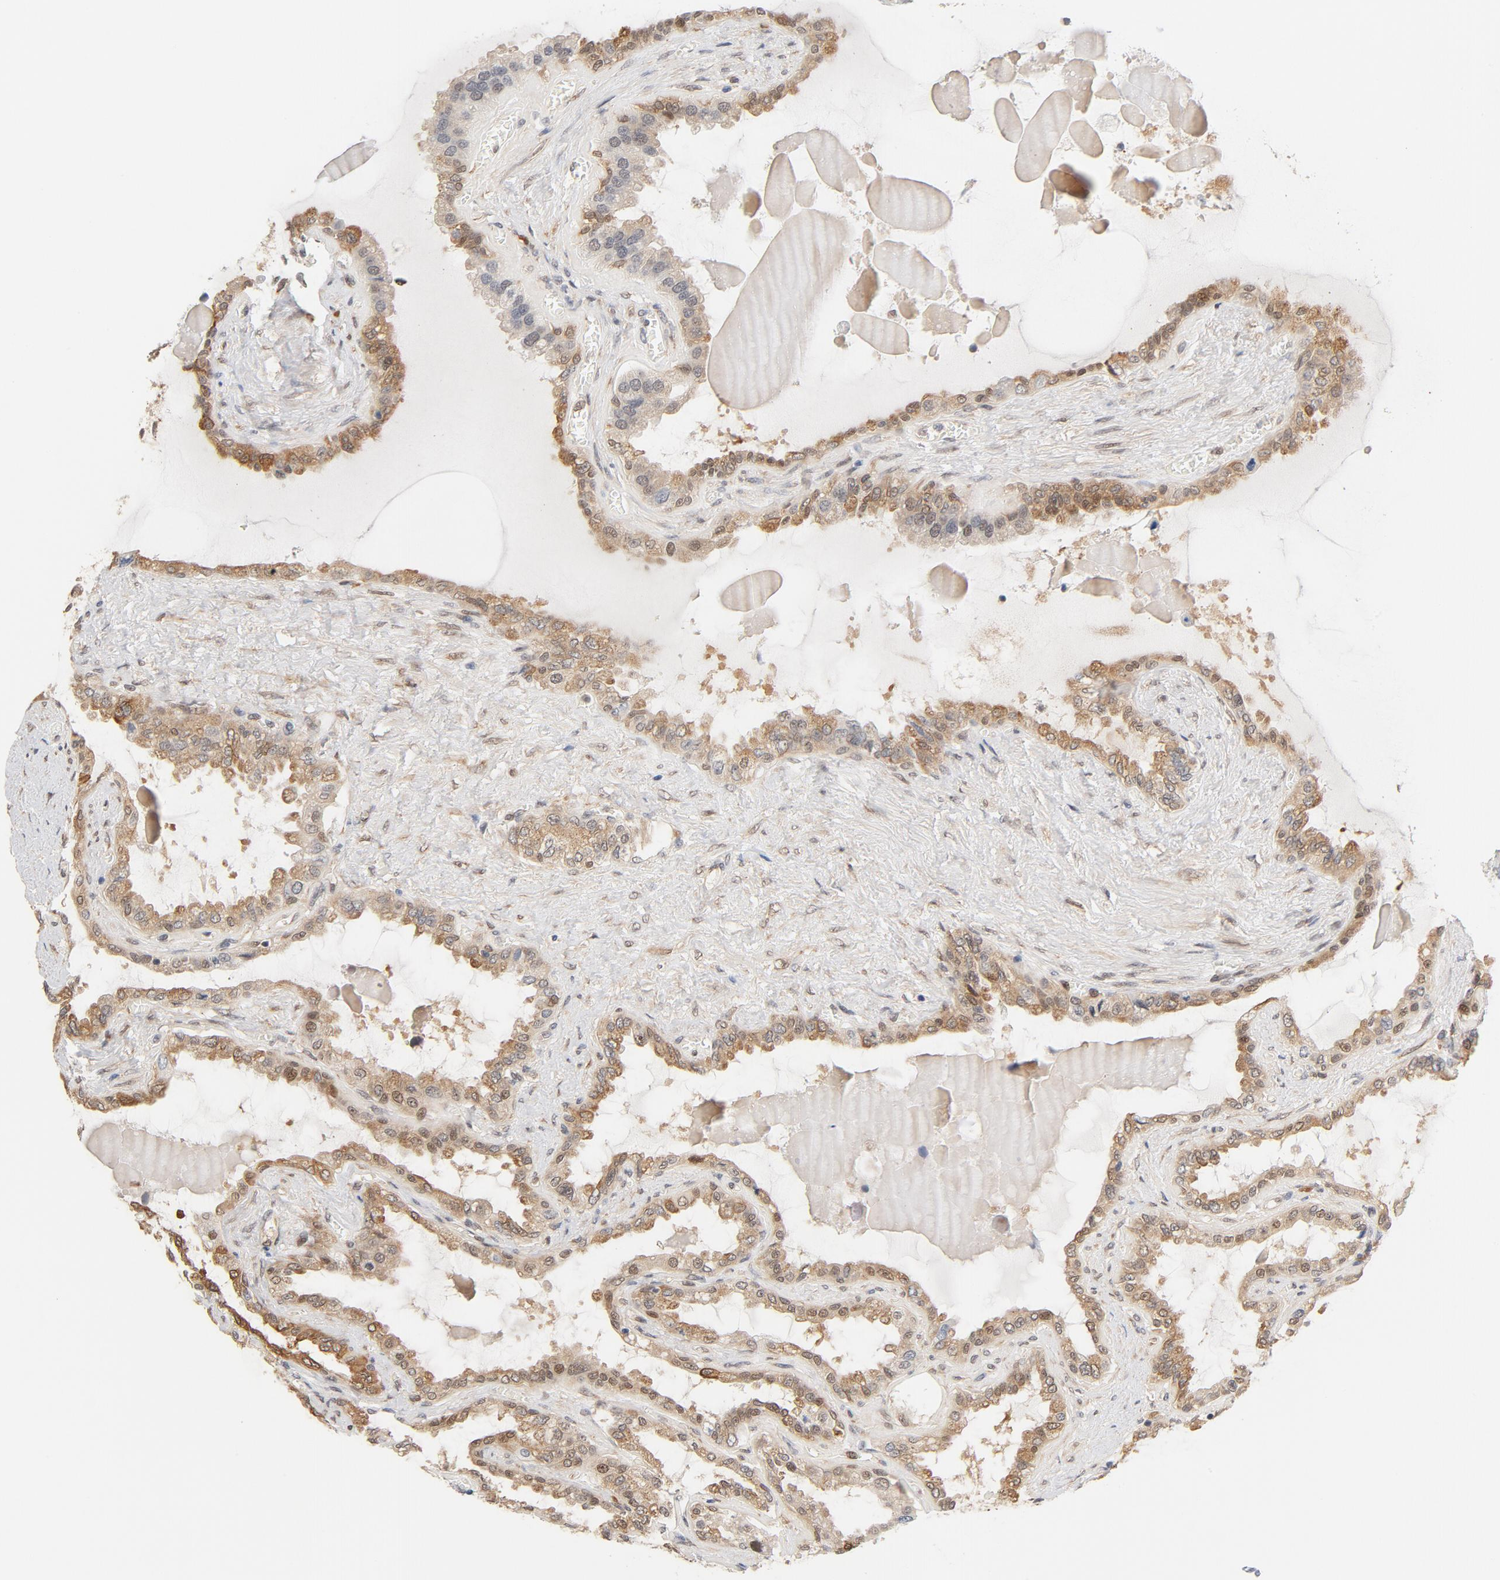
{"staining": {"intensity": "moderate", "quantity": ">75%", "location": "cytoplasmic/membranous,nuclear"}, "tissue": "seminal vesicle", "cell_type": "Glandular cells", "image_type": "normal", "snomed": [{"axis": "morphology", "description": "Normal tissue, NOS"}, {"axis": "morphology", "description": "Inflammation, NOS"}, {"axis": "topography", "description": "Urinary bladder"}, {"axis": "topography", "description": "Prostate"}, {"axis": "topography", "description": "Seminal veicle"}], "caption": "This histopathology image reveals benign seminal vesicle stained with immunohistochemistry (IHC) to label a protein in brown. The cytoplasmic/membranous,nuclear of glandular cells show moderate positivity for the protein. Nuclei are counter-stained blue.", "gene": "EIF4E", "patient": {"sex": "male", "age": 82}}